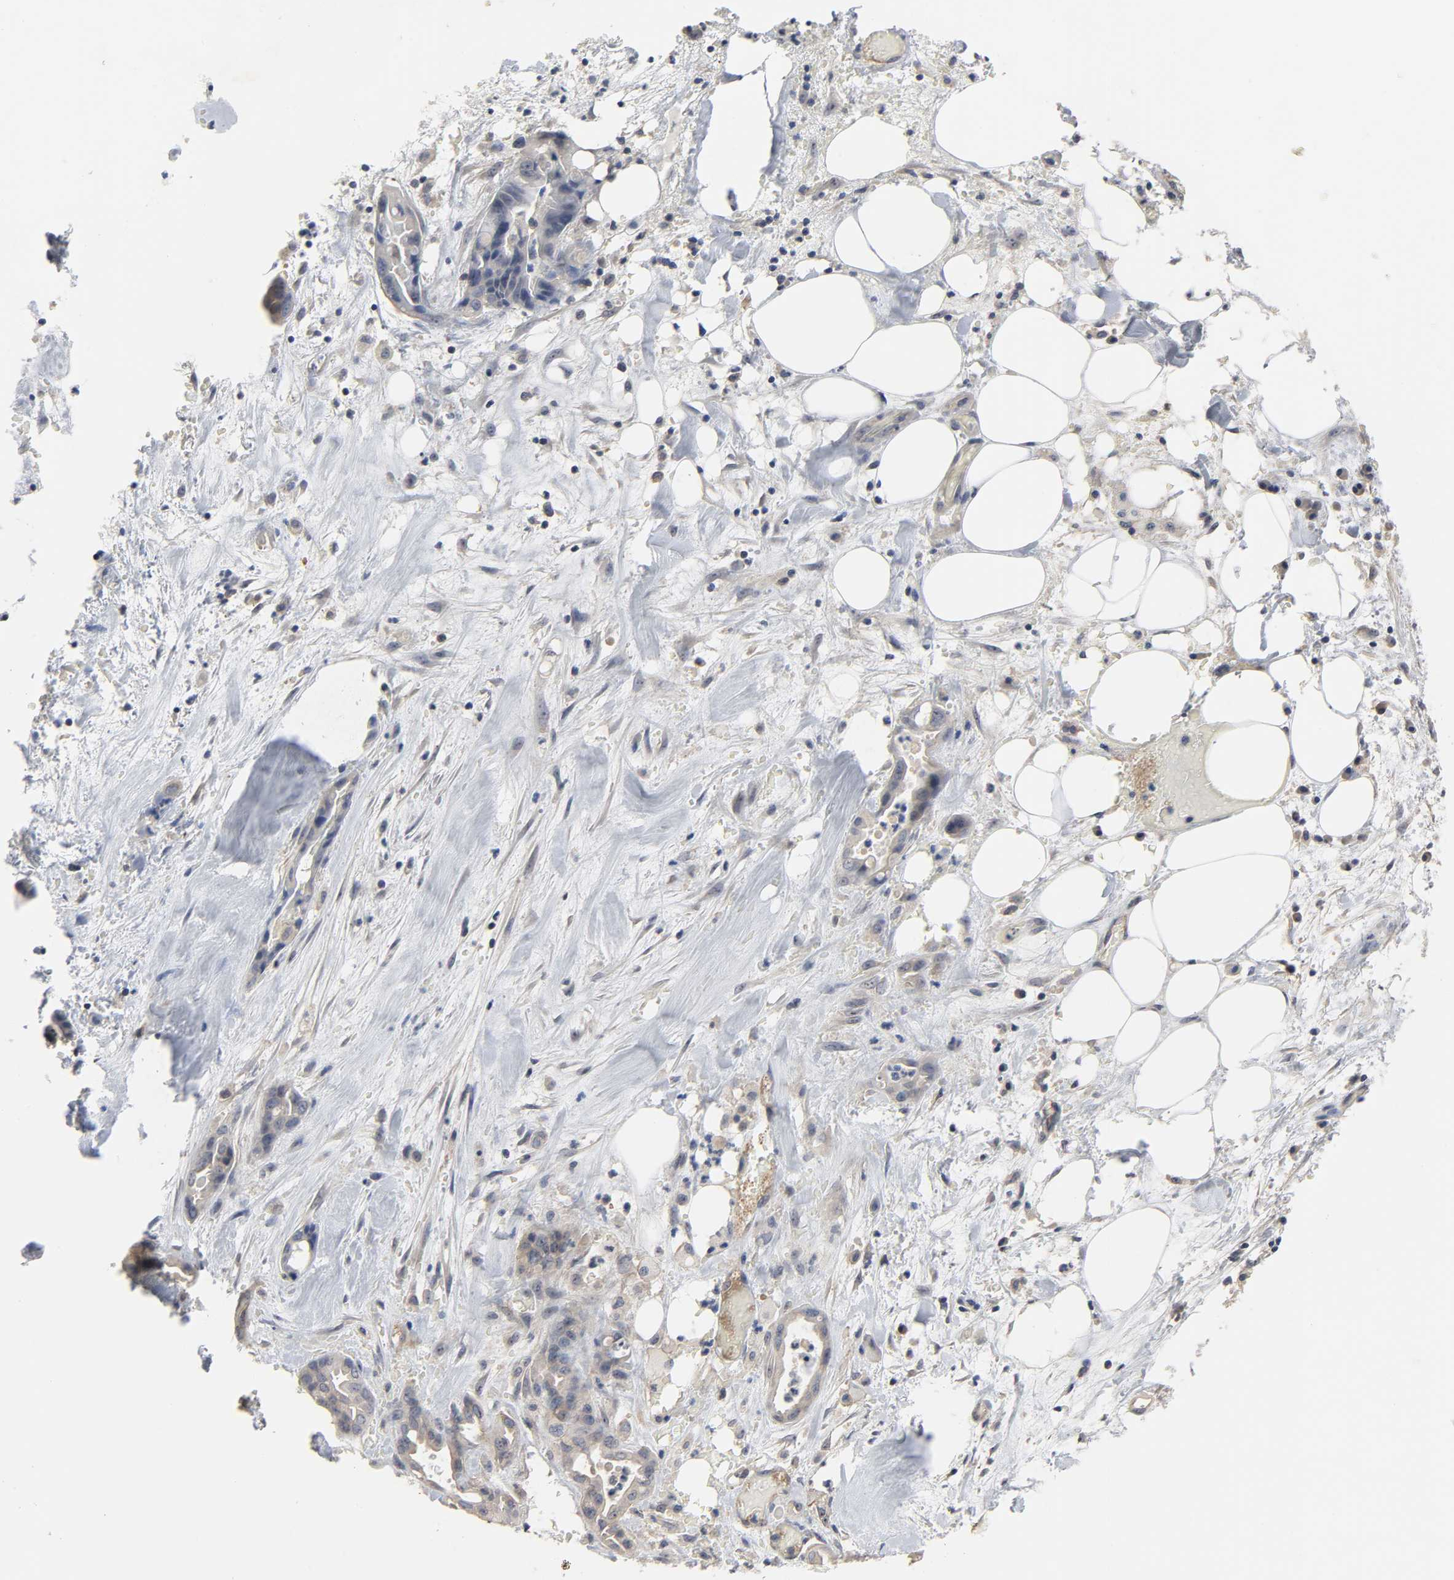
{"staining": {"intensity": "weak", "quantity": ">75%", "location": "cytoplasmic/membranous"}, "tissue": "liver cancer", "cell_type": "Tumor cells", "image_type": "cancer", "snomed": [{"axis": "morphology", "description": "Cholangiocarcinoma"}, {"axis": "topography", "description": "Liver"}], "caption": "A low amount of weak cytoplasmic/membranous expression is appreciated in approximately >75% of tumor cells in liver cancer tissue. The protein is stained brown, and the nuclei are stained in blue (DAB (3,3'-diaminobenzidine) IHC with brightfield microscopy, high magnification).", "gene": "DDX10", "patient": {"sex": "female", "age": 68}}